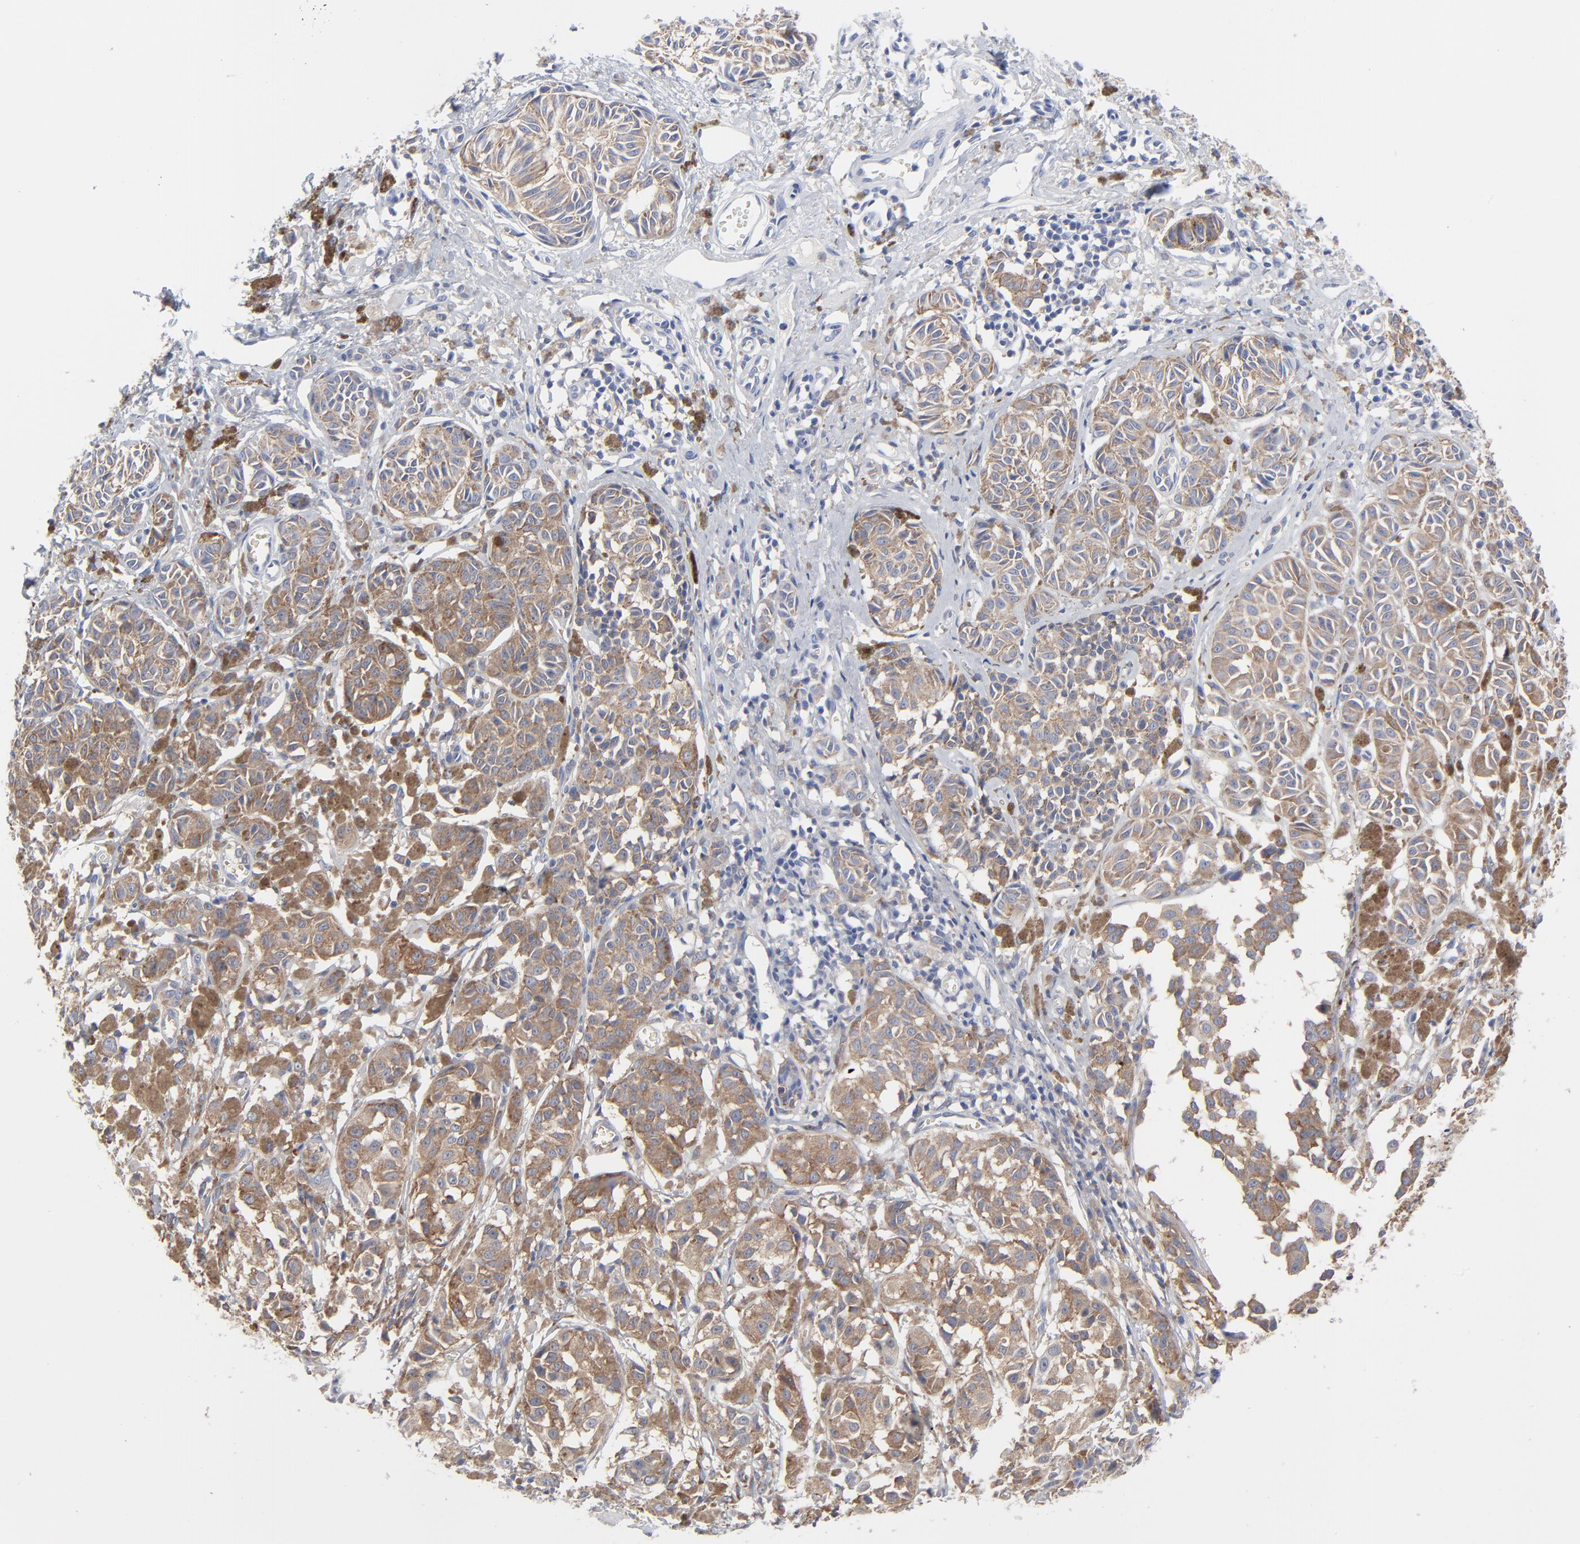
{"staining": {"intensity": "moderate", "quantity": ">75%", "location": "cytoplasmic/membranous"}, "tissue": "melanoma", "cell_type": "Tumor cells", "image_type": "cancer", "snomed": [{"axis": "morphology", "description": "Malignant melanoma, NOS"}, {"axis": "topography", "description": "Skin"}], "caption": "IHC image of malignant melanoma stained for a protein (brown), which displays medium levels of moderate cytoplasmic/membranous positivity in about >75% of tumor cells.", "gene": "STAT2", "patient": {"sex": "male", "age": 76}}